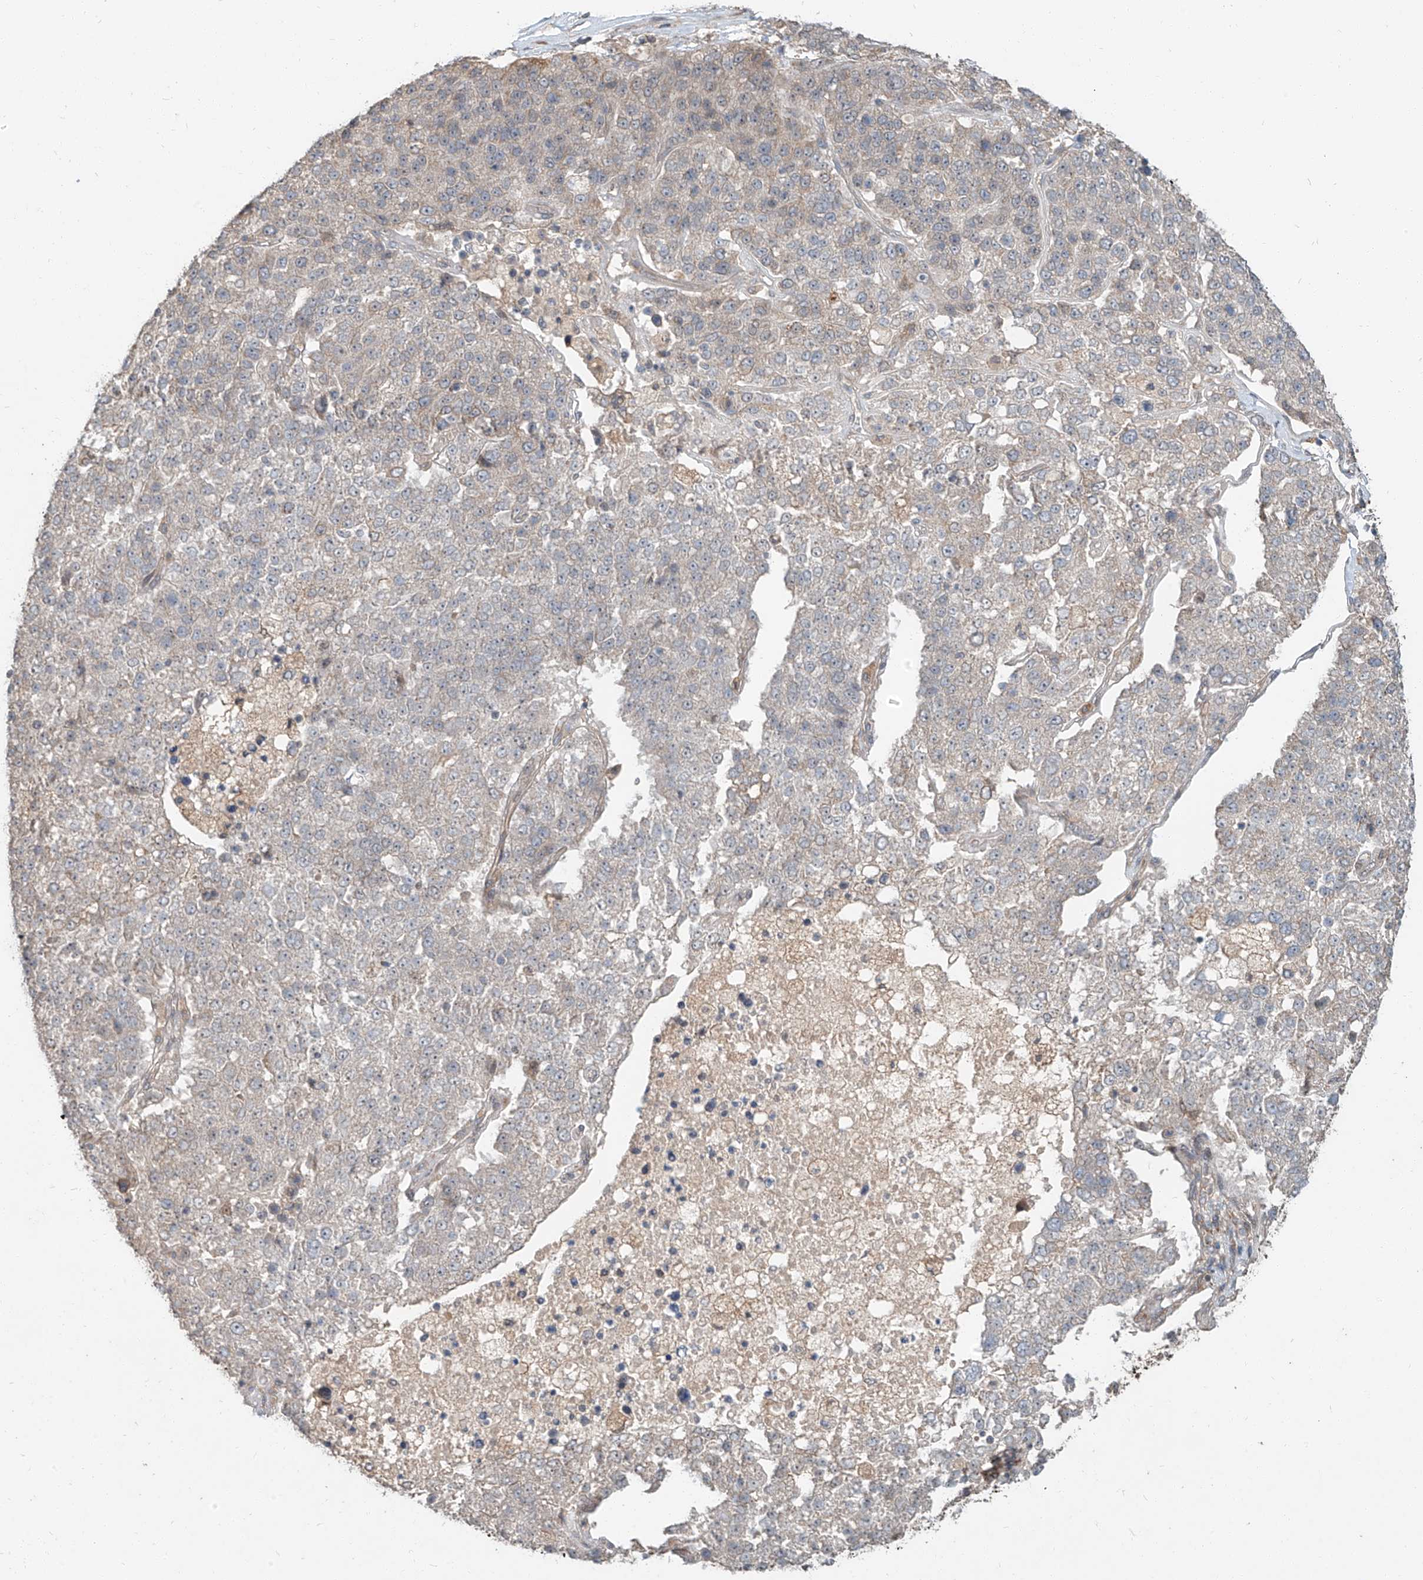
{"staining": {"intensity": "negative", "quantity": "none", "location": "none"}, "tissue": "pancreatic cancer", "cell_type": "Tumor cells", "image_type": "cancer", "snomed": [{"axis": "morphology", "description": "Adenocarcinoma, NOS"}, {"axis": "topography", "description": "Pancreas"}], "caption": "High magnification brightfield microscopy of pancreatic cancer (adenocarcinoma) stained with DAB (brown) and counterstained with hematoxylin (blue): tumor cells show no significant expression.", "gene": "STX19", "patient": {"sex": "female", "age": 61}}